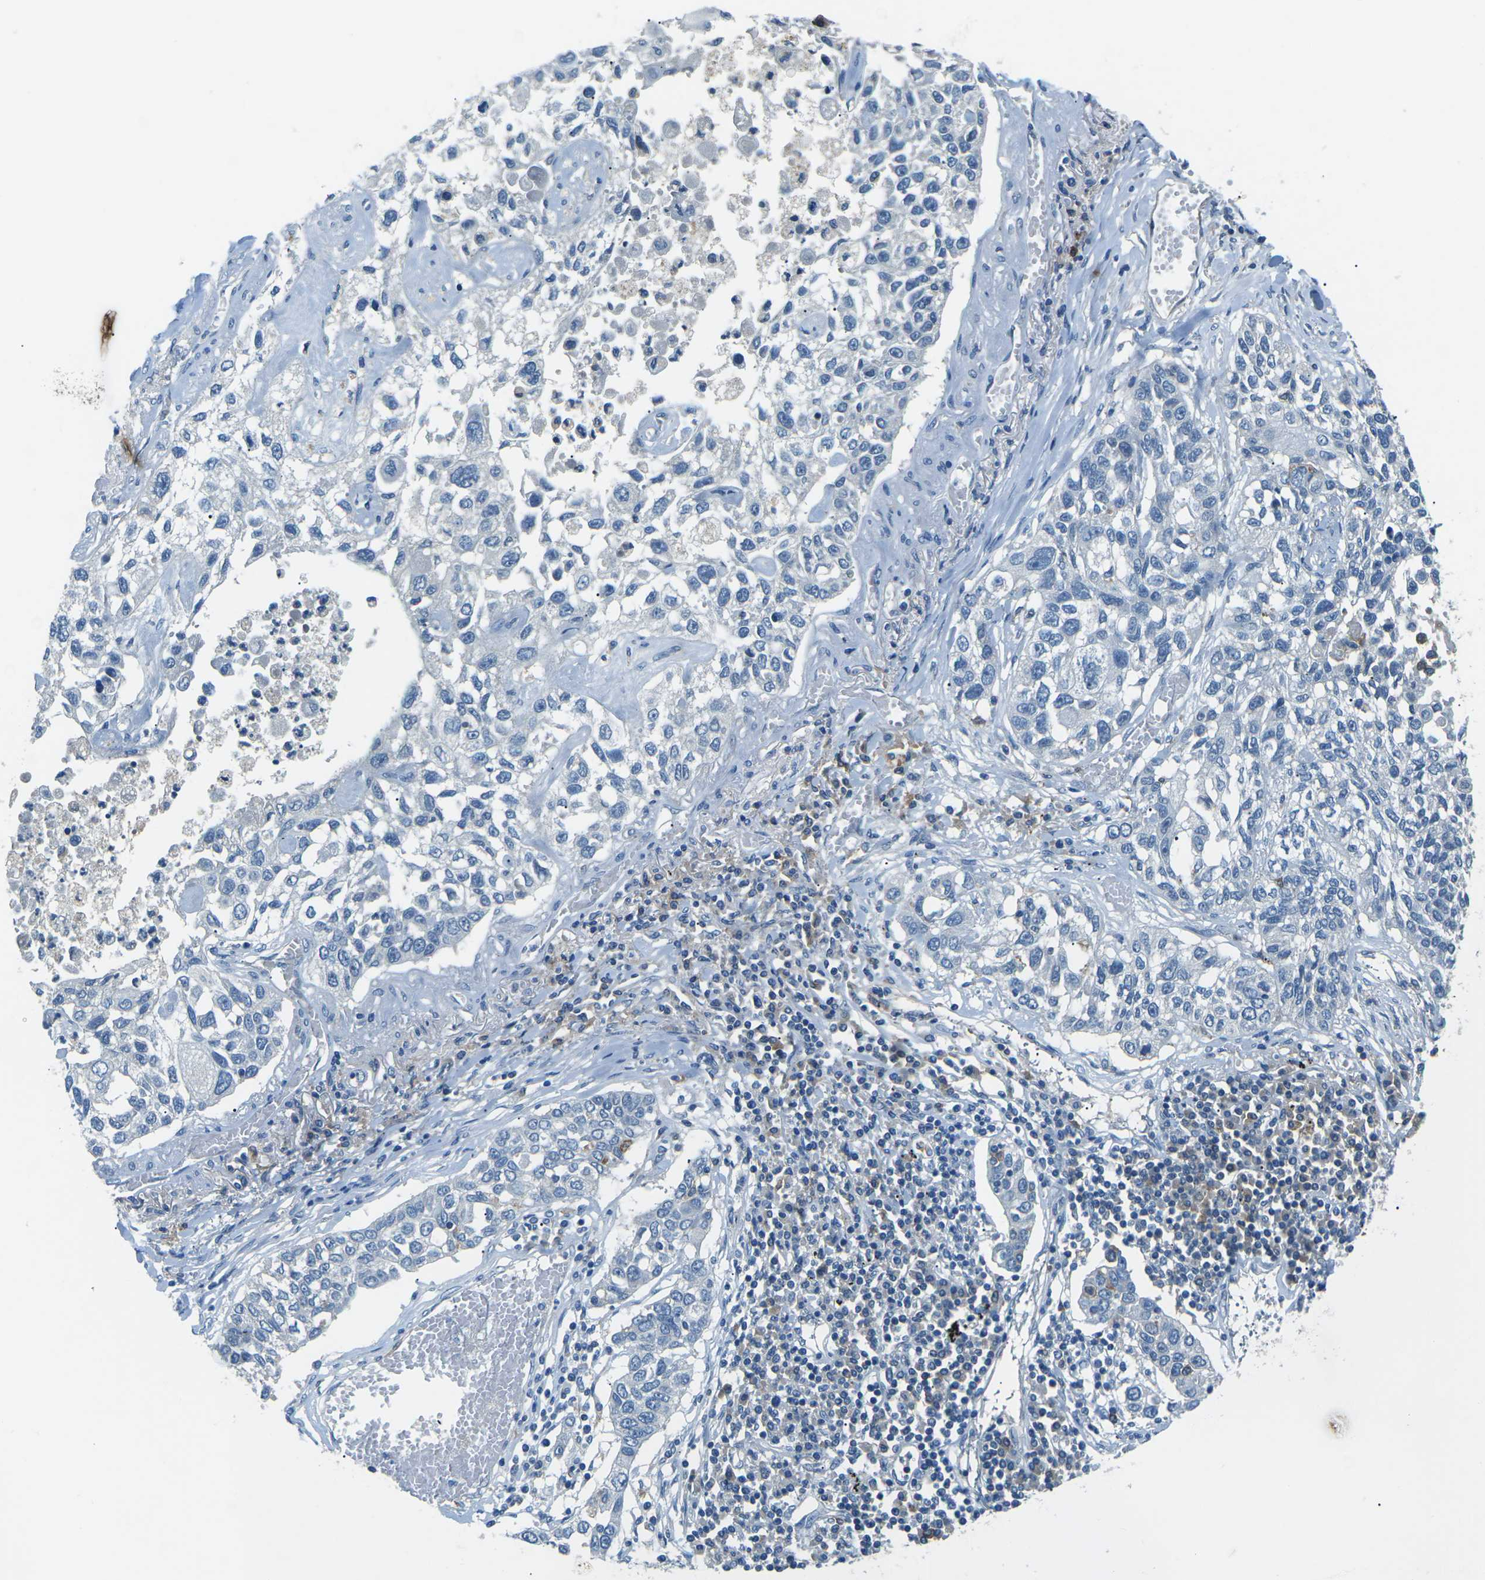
{"staining": {"intensity": "negative", "quantity": "none", "location": "none"}, "tissue": "lung cancer", "cell_type": "Tumor cells", "image_type": "cancer", "snomed": [{"axis": "morphology", "description": "Squamous cell carcinoma, NOS"}, {"axis": "topography", "description": "Lung"}], "caption": "Tumor cells show no significant protein staining in lung cancer (squamous cell carcinoma).", "gene": "CD1D", "patient": {"sex": "male", "age": 71}}